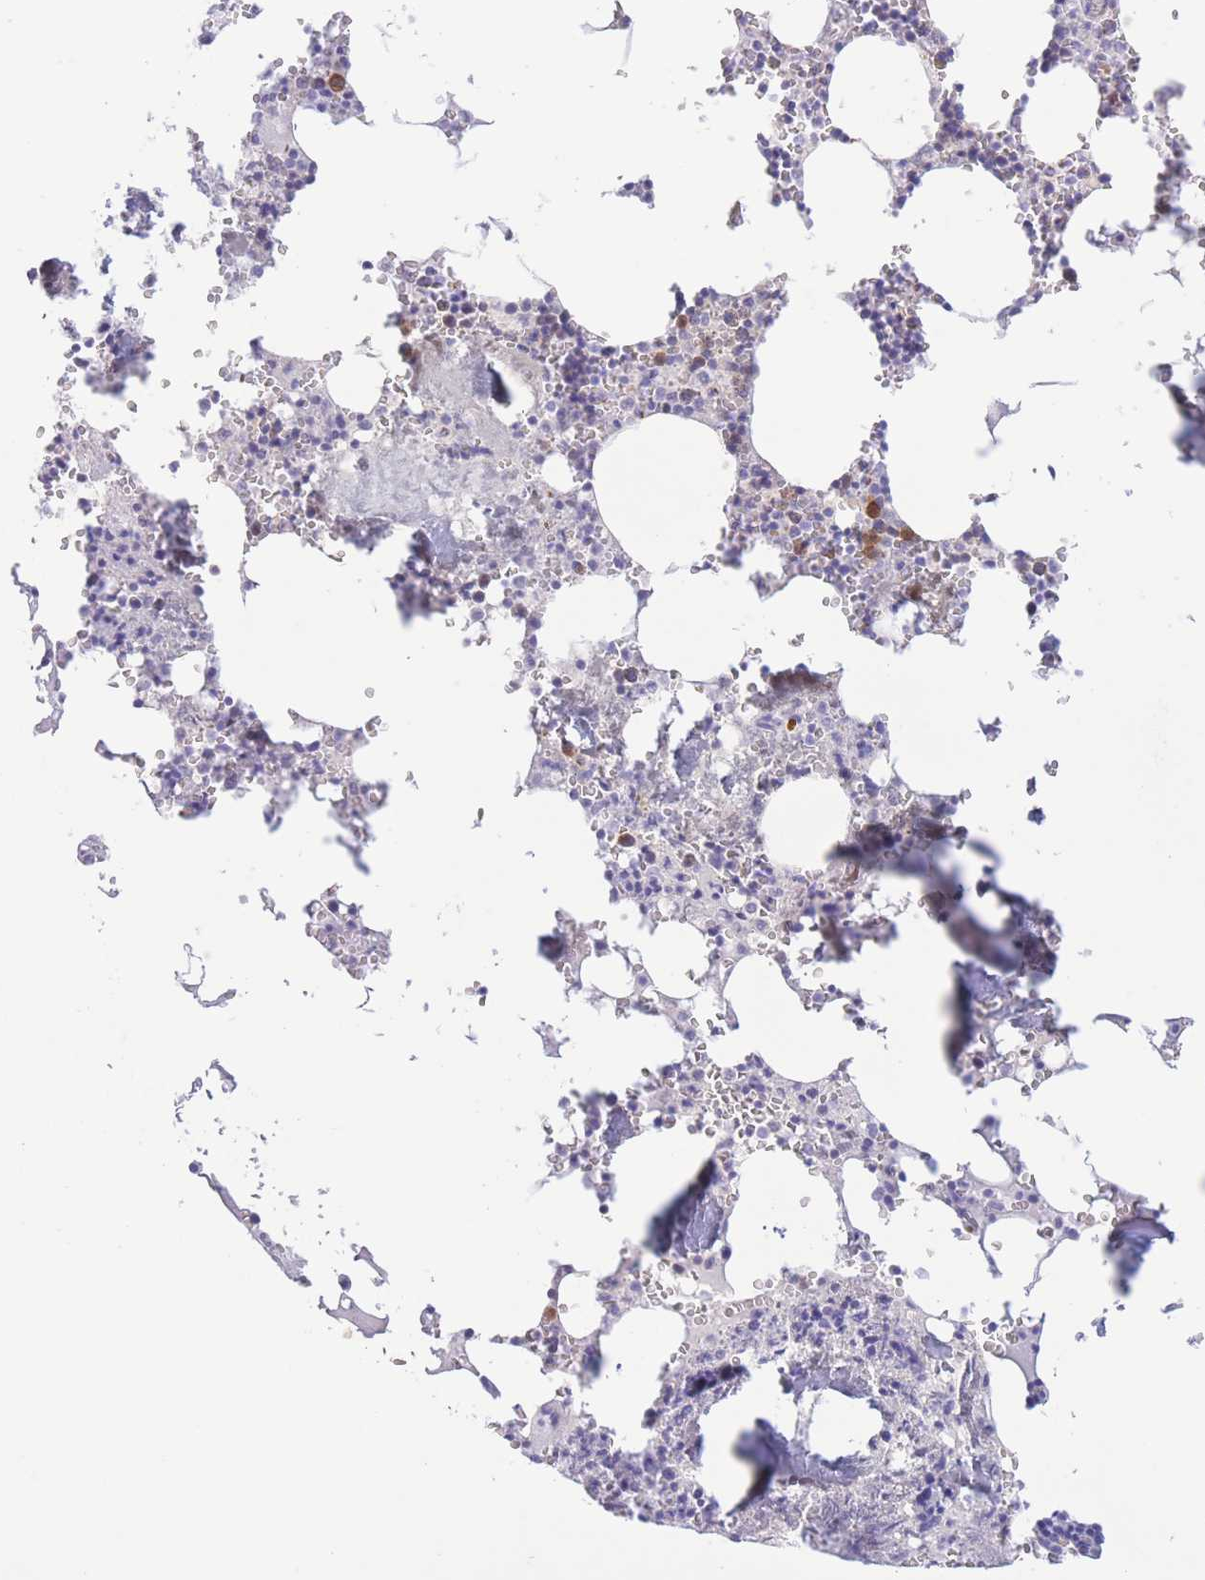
{"staining": {"intensity": "moderate", "quantity": "<25%", "location": "cytoplasmic/membranous"}, "tissue": "bone marrow", "cell_type": "Hematopoietic cells", "image_type": "normal", "snomed": [{"axis": "morphology", "description": "Normal tissue, NOS"}, {"axis": "topography", "description": "Bone marrow"}], "caption": "Immunohistochemical staining of benign bone marrow reveals low levels of moderate cytoplasmic/membranous staining in about <25% of hematopoietic cells. The protein of interest is shown in brown color, while the nuclei are stained blue.", "gene": "PKLR", "patient": {"sex": "male", "age": 54}}